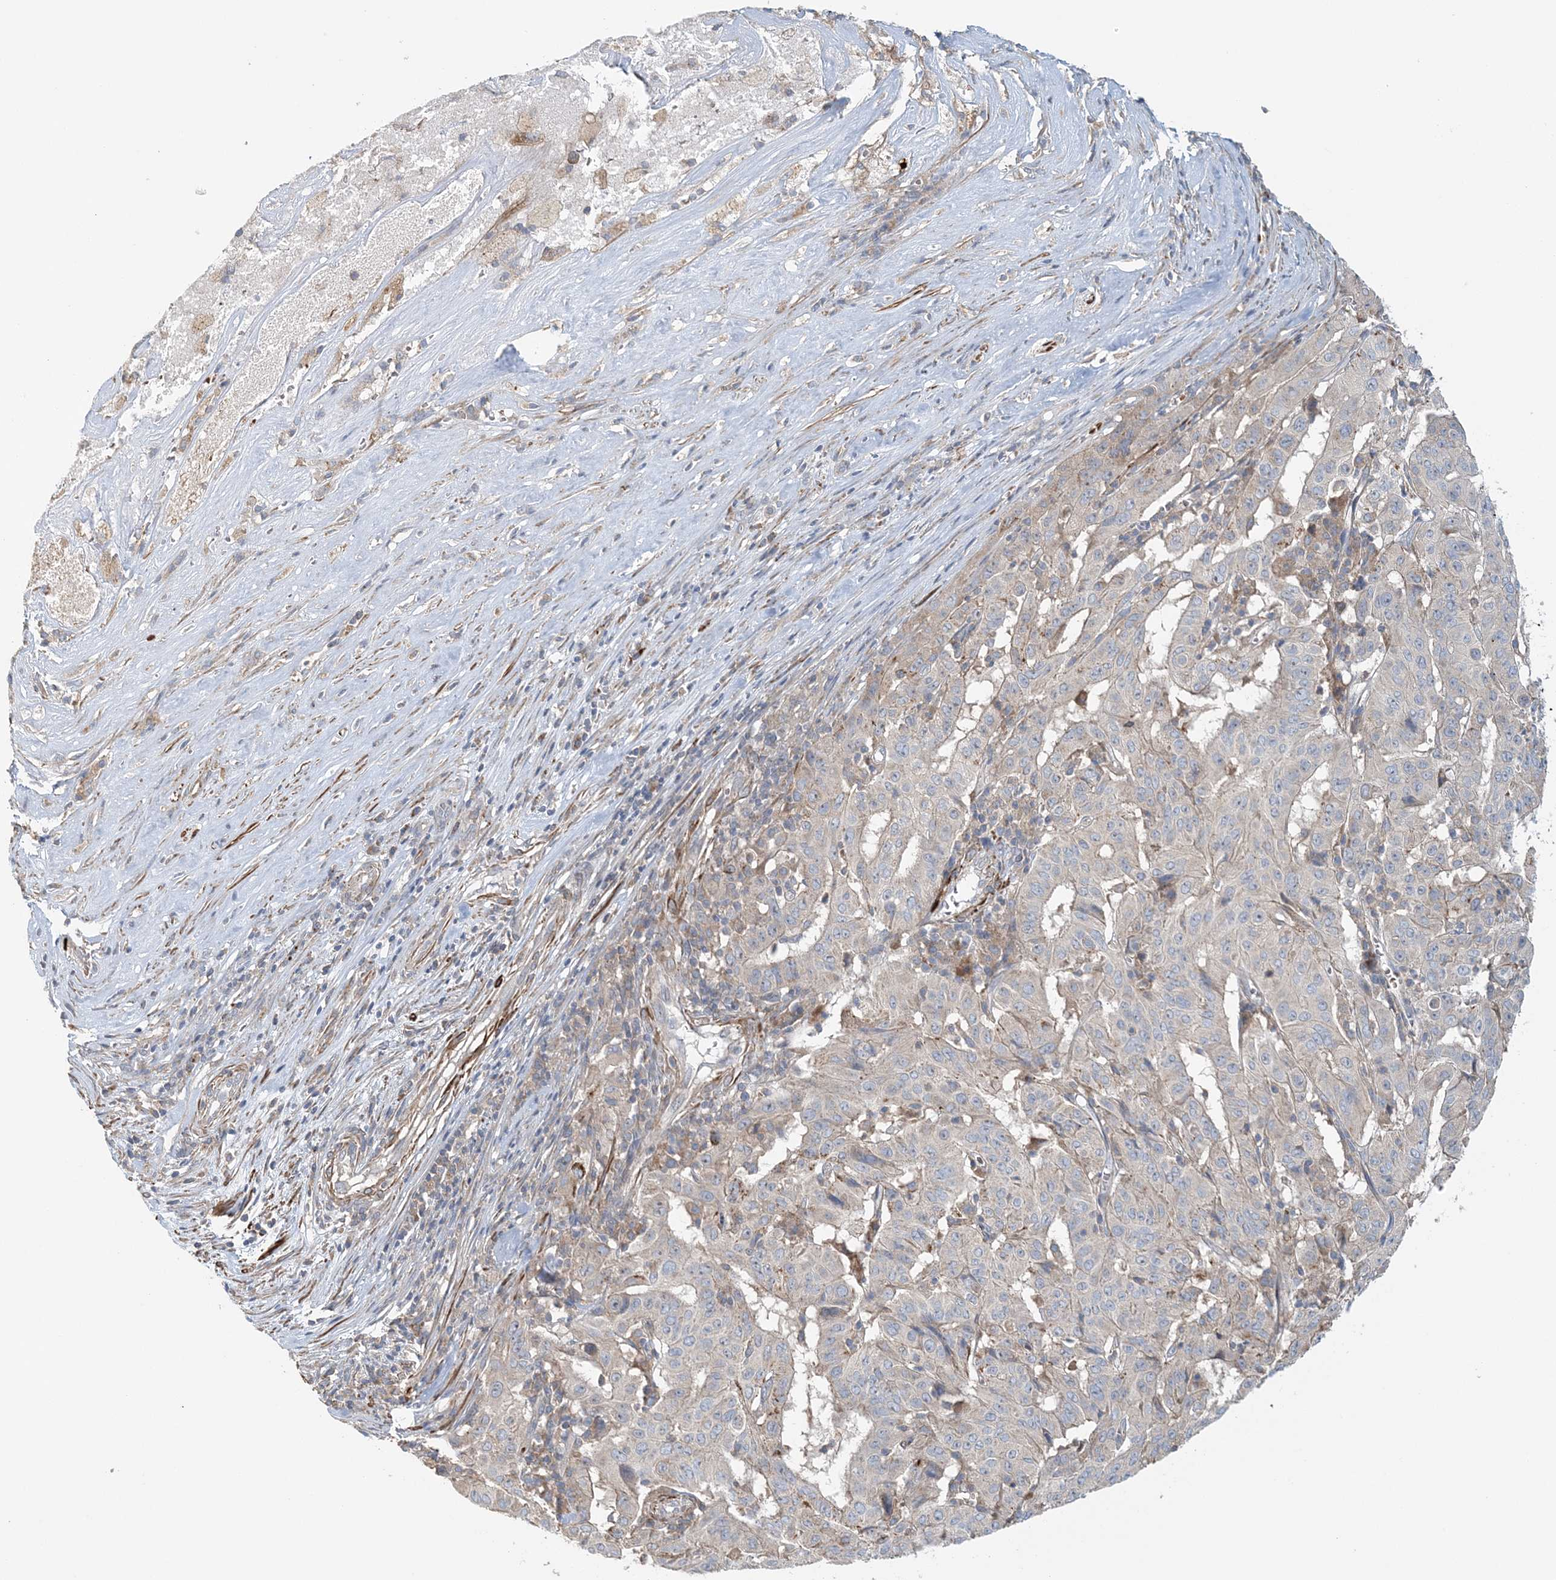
{"staining": {"intensity": "negative", "quantity": "none", "location": "none"}, "tissue": "pancreatic cancer", "cell_type": "Tumor cells", "image_type": "cancer", "snomed": [{"axis": "morphology", "description": "Adenocarcinoma, NOS"}, {"axis": "topography", "description": "Pancreas"}], "caption": "IHC micrograph of human adenocarcinoma (pancreatic) stained for a protein (brown), which exhibits no positivity in tumor cells.", "gene": "TTI1", "patient": {"sex": "male", "age": 63}}